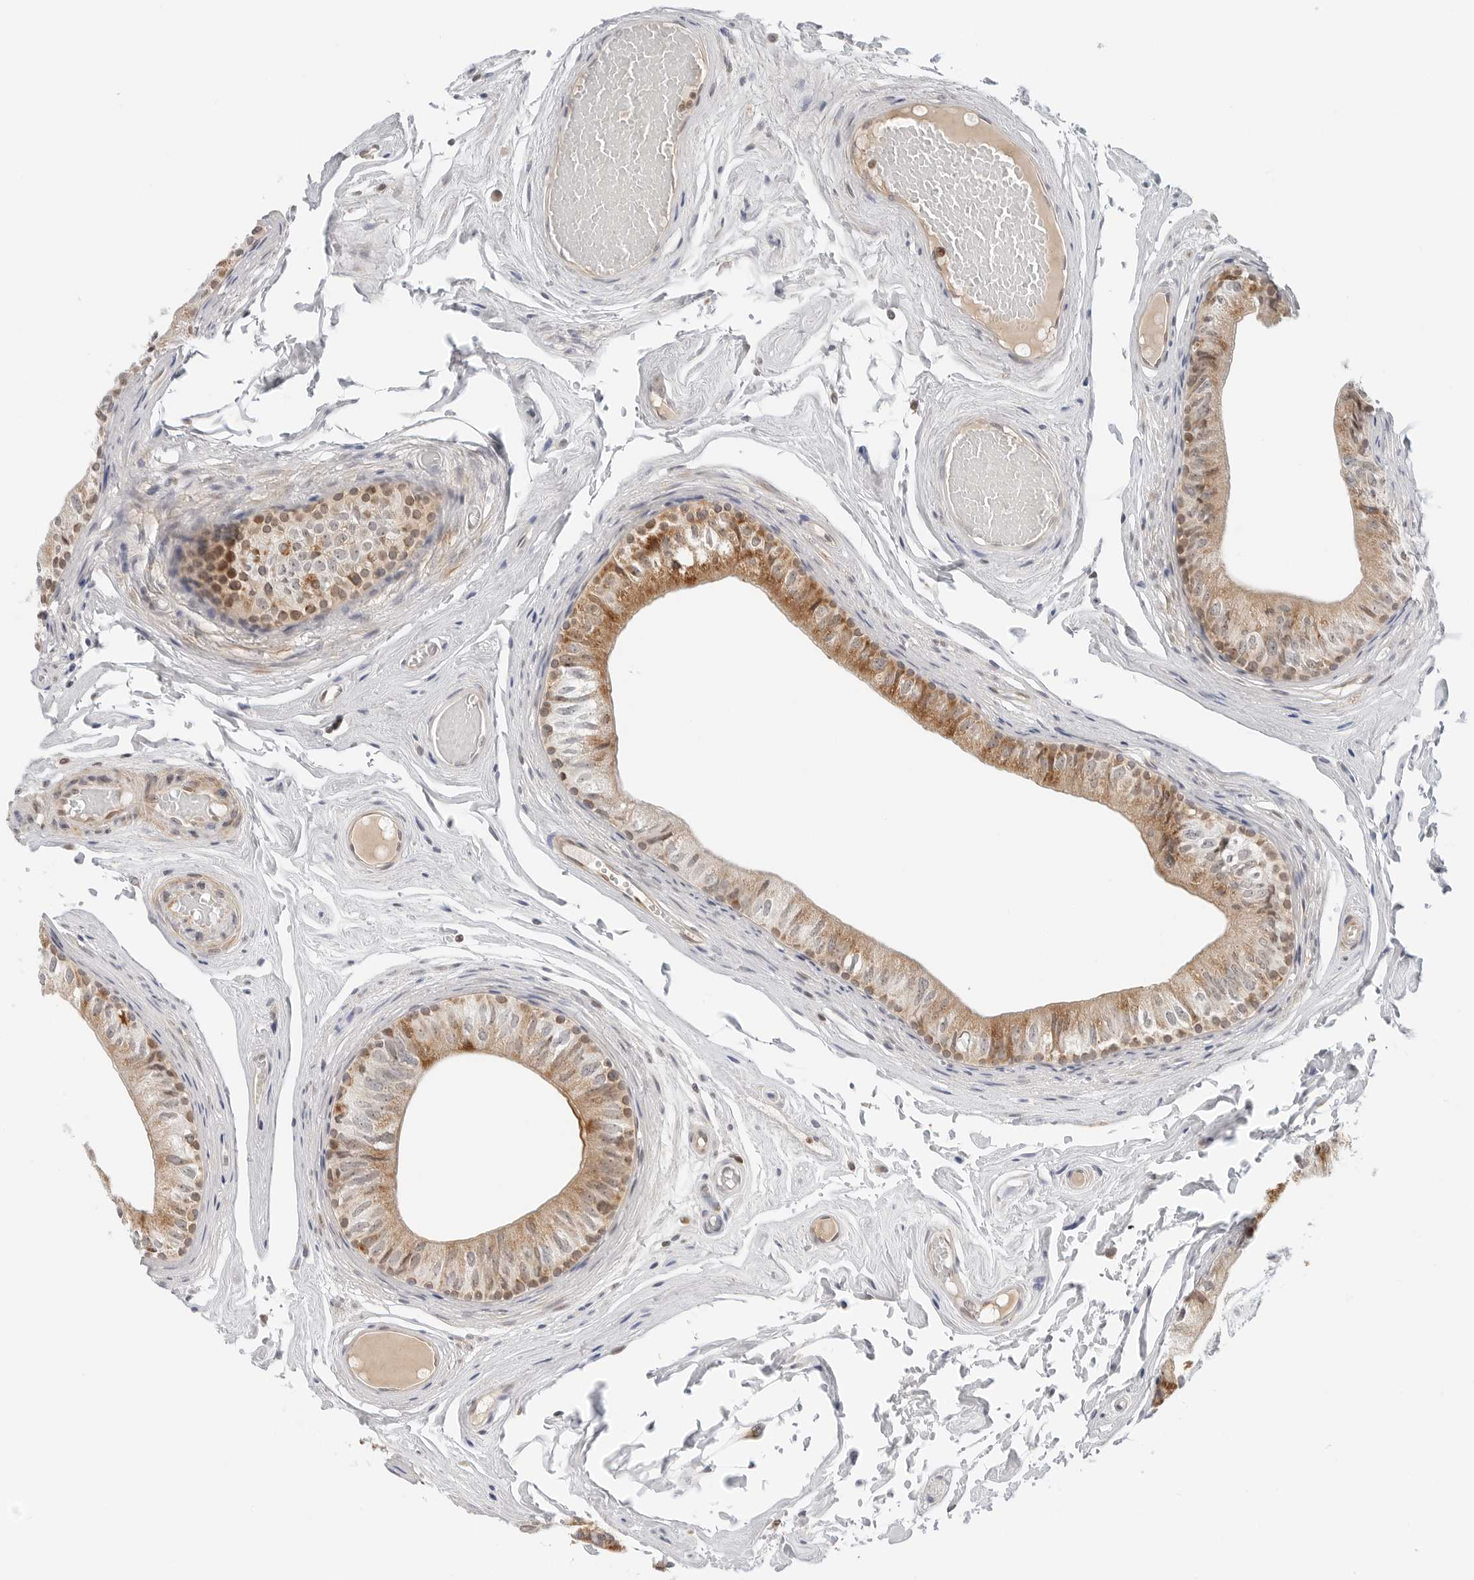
{"staining": {"intensity": "moderate", "quantity": ">75%", "location": "cytoplasmic/membranous"}, "tissue": "epididymis", "cell_type": "Glandular cells", "image_type": "normal", "snomed": [{"axis": "morphology", "description": "Normal tissue, NOS"}, {"axis": "topography", "description": "Epididymis"}], "caption": "This is an image of IHC staining of unremarkable epididymis, which shows moderate expression in the cytoplasmic/membranous of glandular cells.", "gene": "DYRK4", "patient": {"sex": "male", "age": 79}}